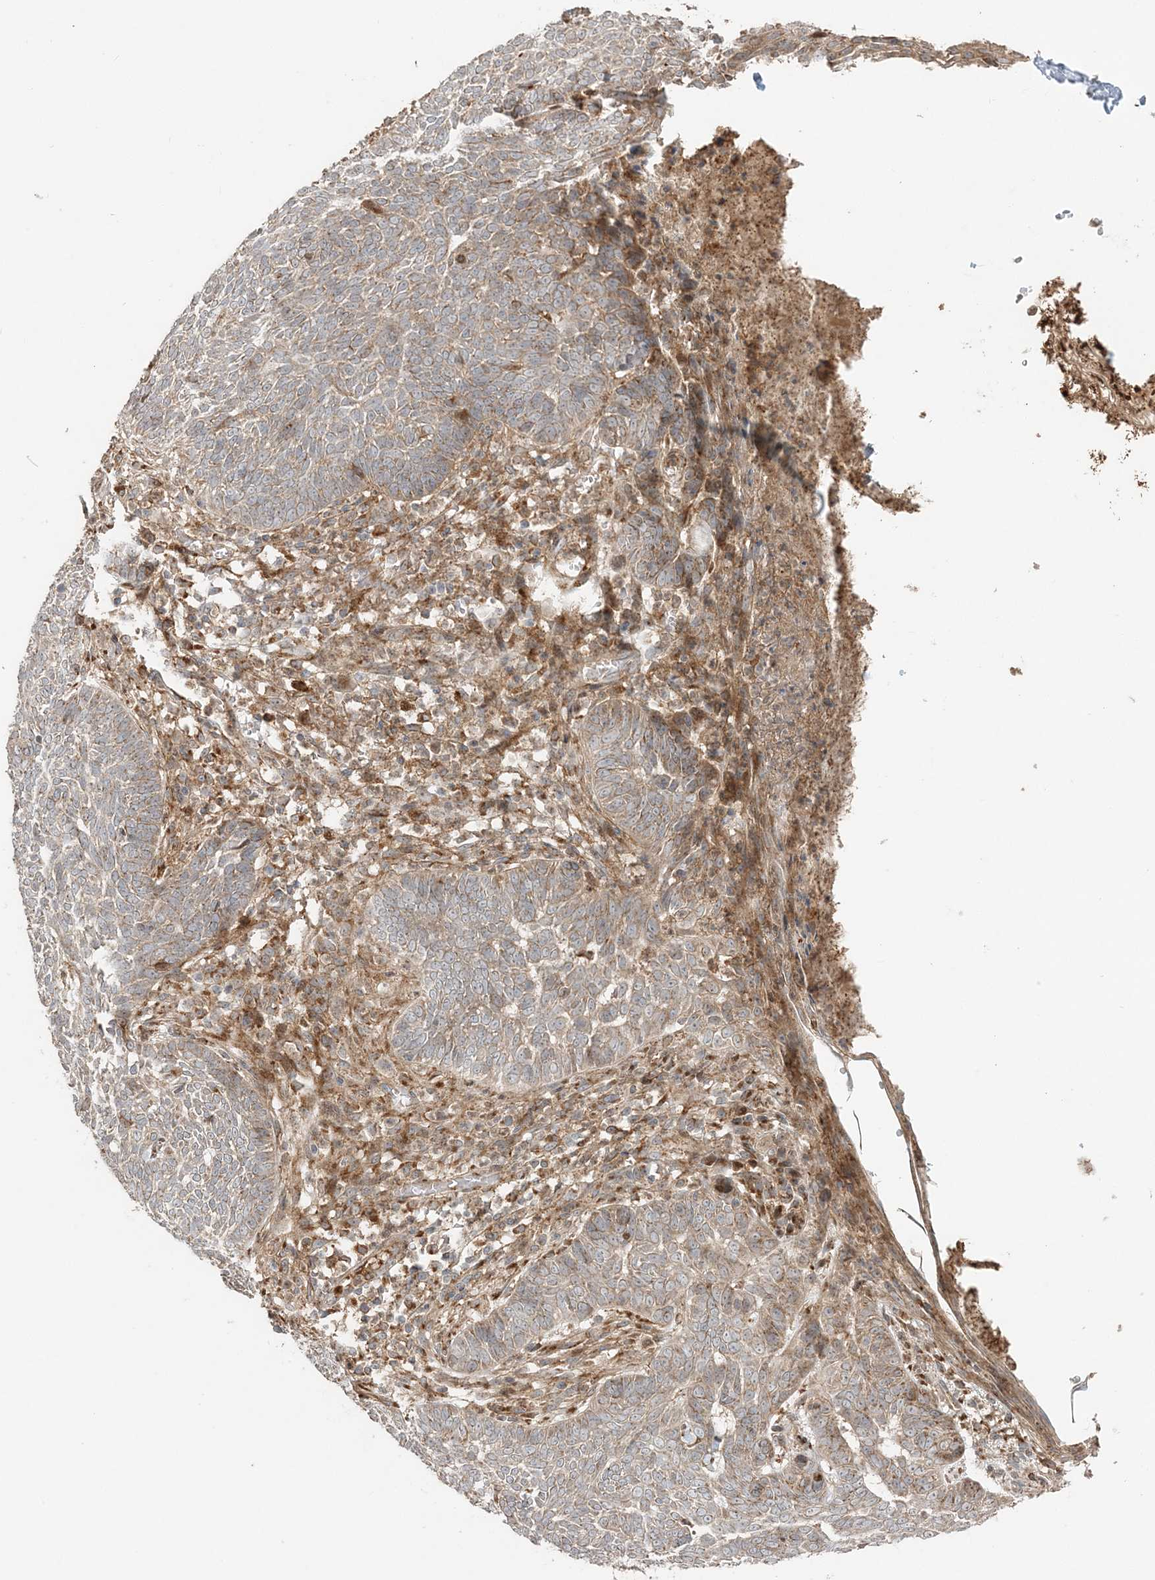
{"staining": {"intensity": "weak", "quantity": ">75%", "location": "cytoplasmic/membranous"}, "tissue": "skin cancer", "cell_type": "Tumor cells", "image_type": "cancer", "snomed": [{"axis": "morphology", "description": "Normal tissue, NOS"}, {"axis": "morphology", "description": "Basal cell carcinoma"}, {"axis": "topography", "description": "Skin"}], "caption": "Approximately >75% of tumor cells in human skin cancer demonstrate weak cytoplasmic/membranous protein positivity as visualized by brown immunohistochemical staining.", "gene": "ABCC3", "patient": {"sex": "male", "age": 64}}